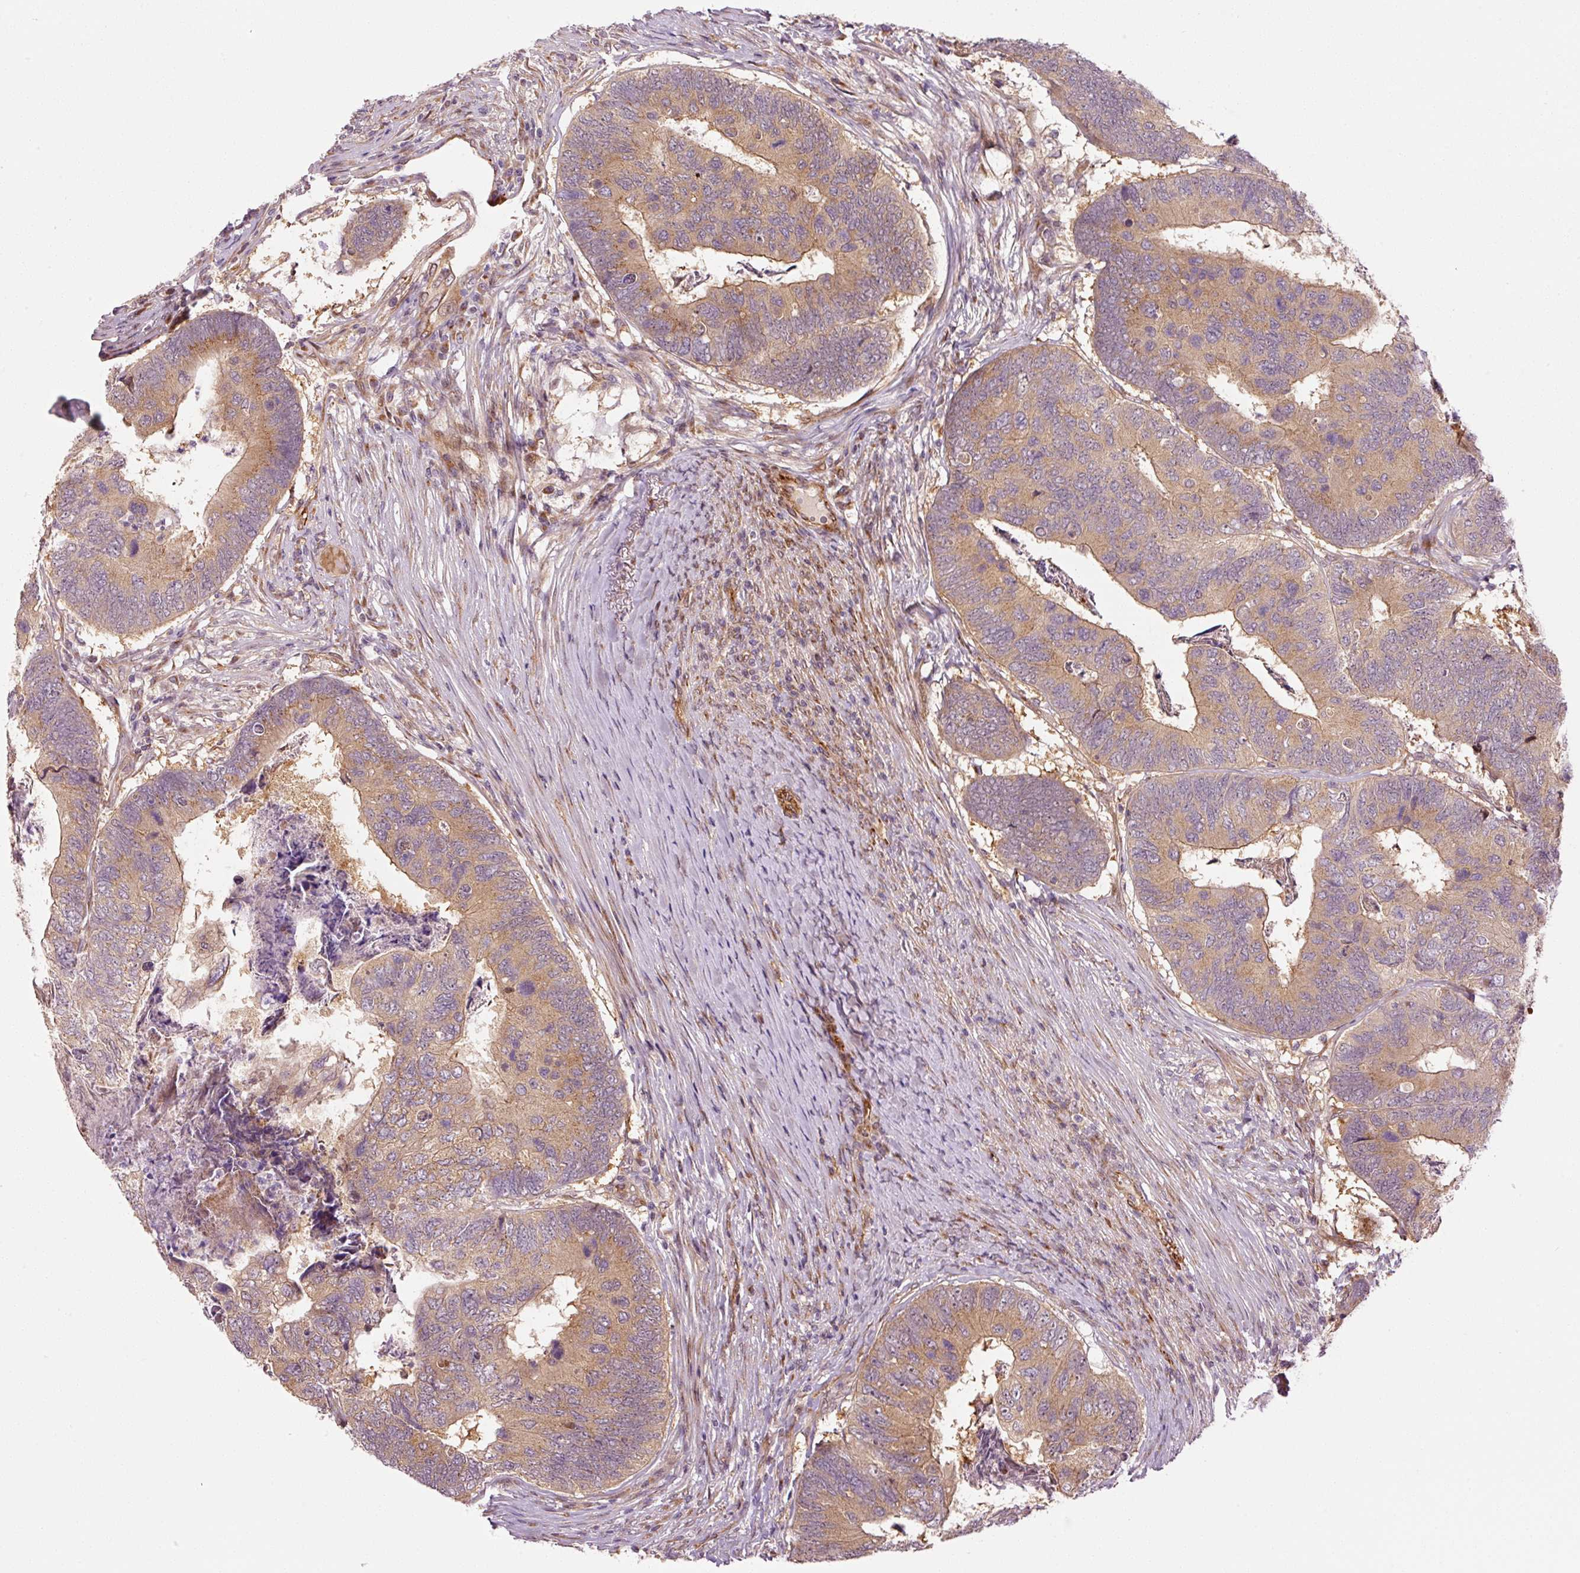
{"staining": {"intensity": "moderate", "quantity": ">75%", "location": "cytoplasmic/membranous"}, "tissue": "colorectal cancer", "cell_type": "Tumor cells", "image_type": "cancer", "snomed": [{"axis": "morphology", "description": "Adenocarcinoma, NOS"}, {"axis": "topography", "description": "Colon"}], "caption": "Brown immunohistochemical staining in human colorectal cancer displays moderate cytoplasmic/membranous staining in about >75% of tumor cells.", "gene": "PPP1R14B", "patient": {"sex": "female", "age": 67}}